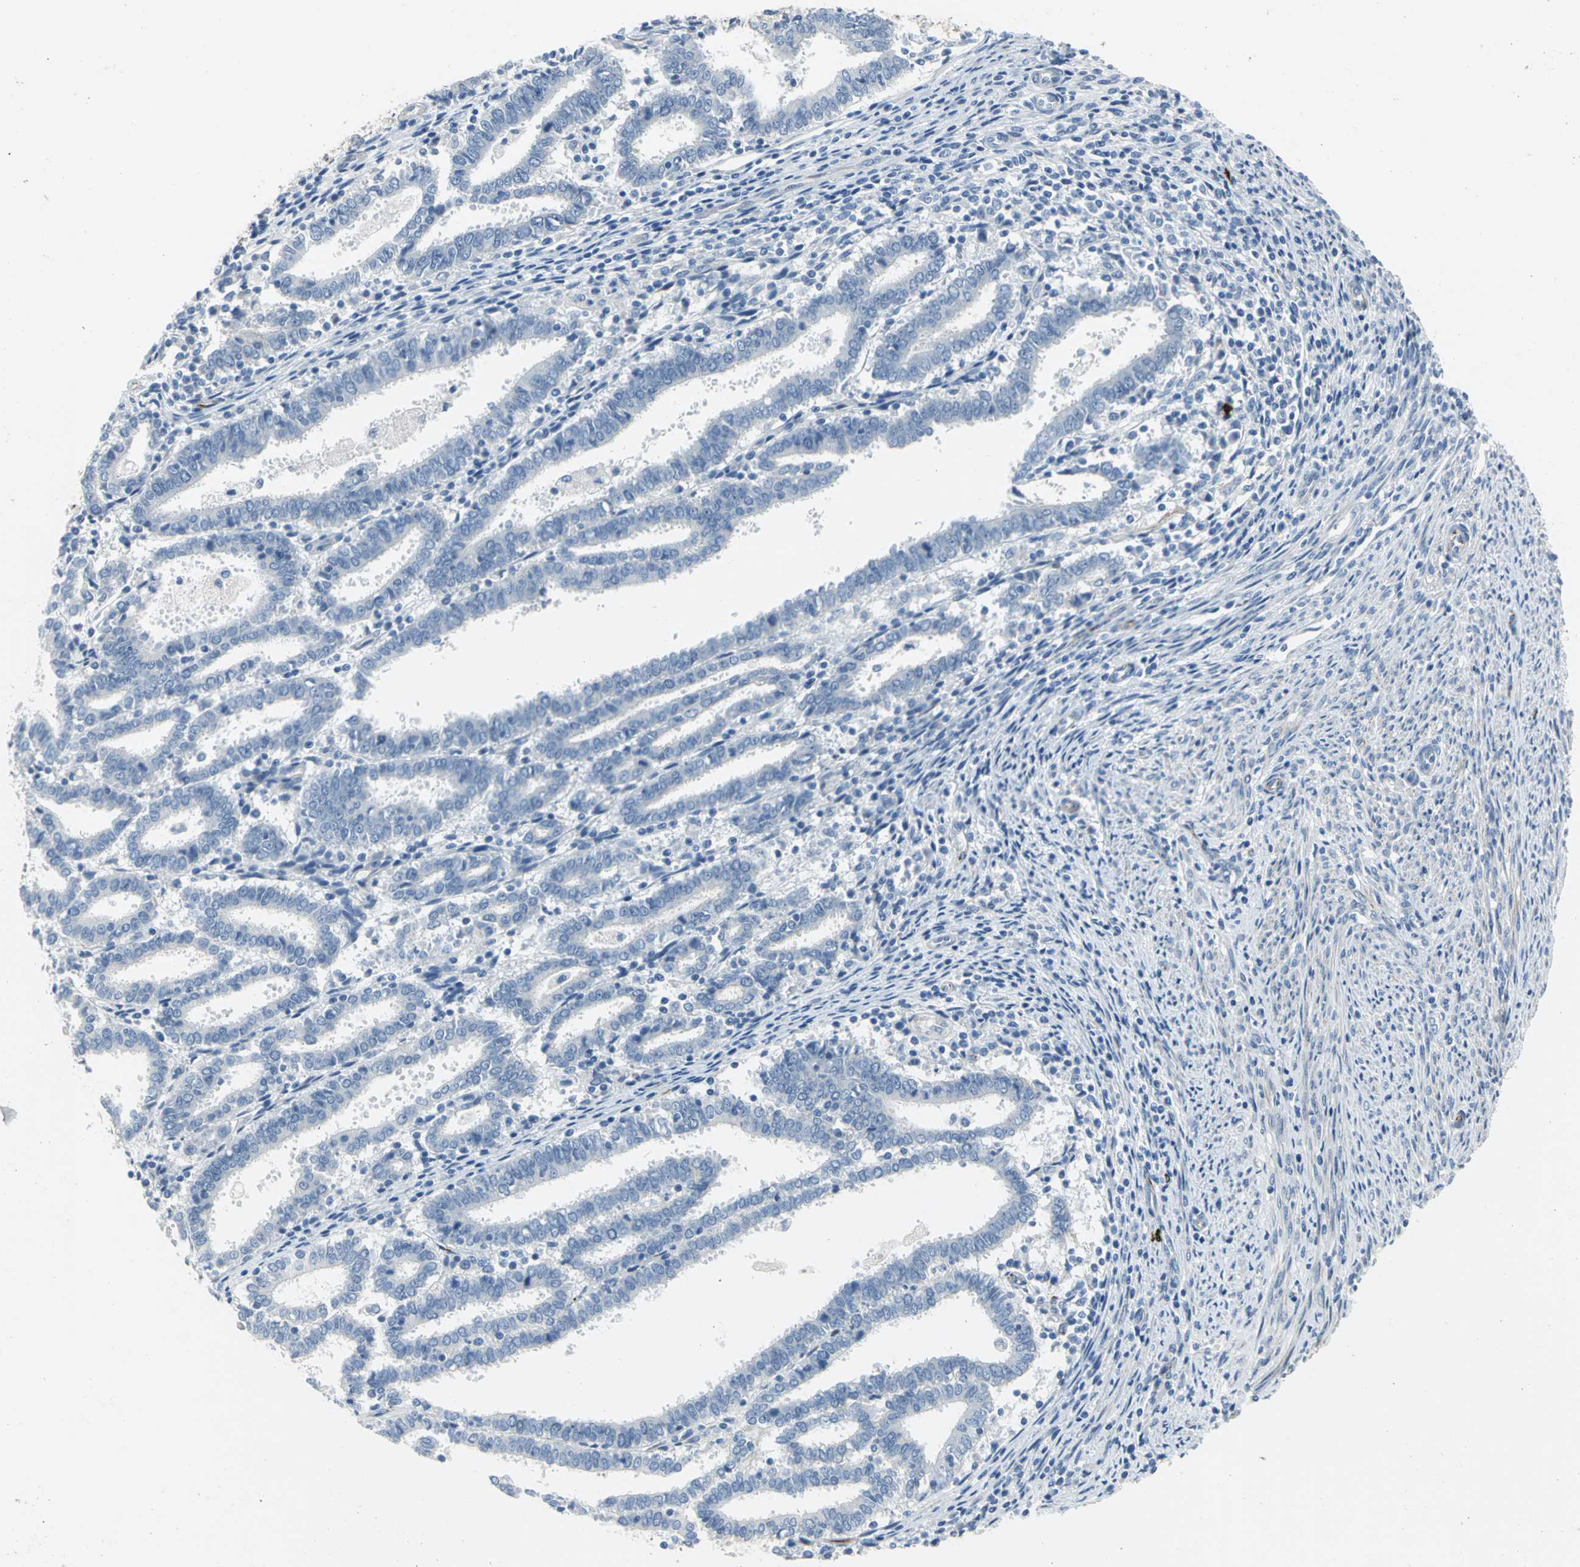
{"staining": {"intensity": "negative", "quantity": "none", "location": "none"}, "tissue": "endometrial cancer", "cell_type": "Tumor cells", "image_type": "cancer", "snomed": [{"axis": "morphology", "description": "Adenocarcinoma, NOS"}, {"axis": "topography", "description": "Uterus"}], "caption": "This is an immunohistochemistry photomicrograph of endometrial adenocarcinoma. There is no positivity in tumor cells.", "gene": "ALOX15", "patient": {"sex": "female", "age": 83}}